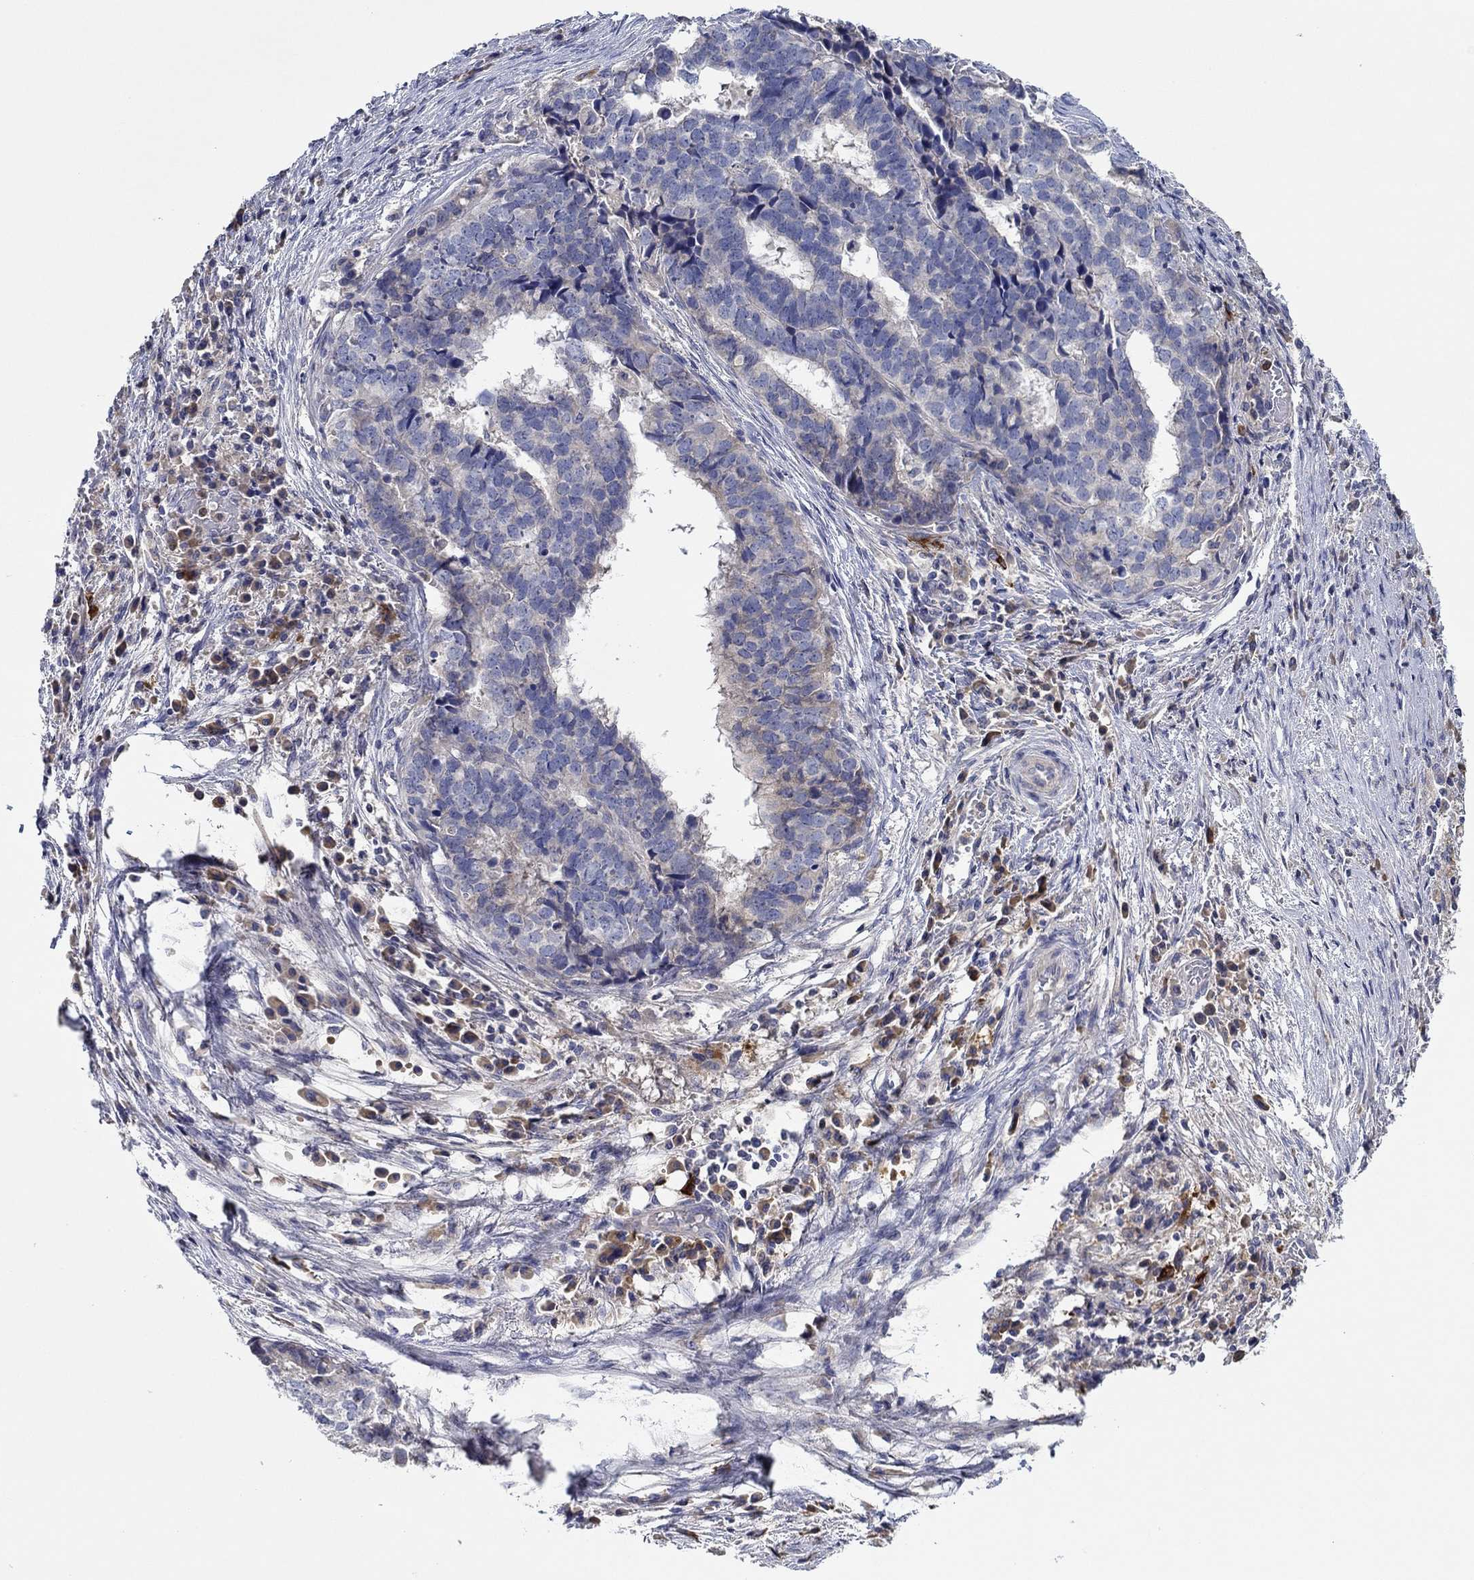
{"staining": {"intensity": "weak", "quantity": "<25%", "location": "cytoplasmic/membranous"}, "tissue": "stomach cancer", "cell_type": "Tumor cells", "image_type": "cancer", "snomed": [{"axis": "morphology", "description": "Adenocarcinoma, NOS"}, {"axis": "topography", "description": "Stomach"}], "caption": "This is an immunohistochemistry photomicrograph of adenocarcinoma (stomach). There is no expression in tumor cells.", "gene": "CHIT1", "patient": {"sex": "male", "age": 69}}